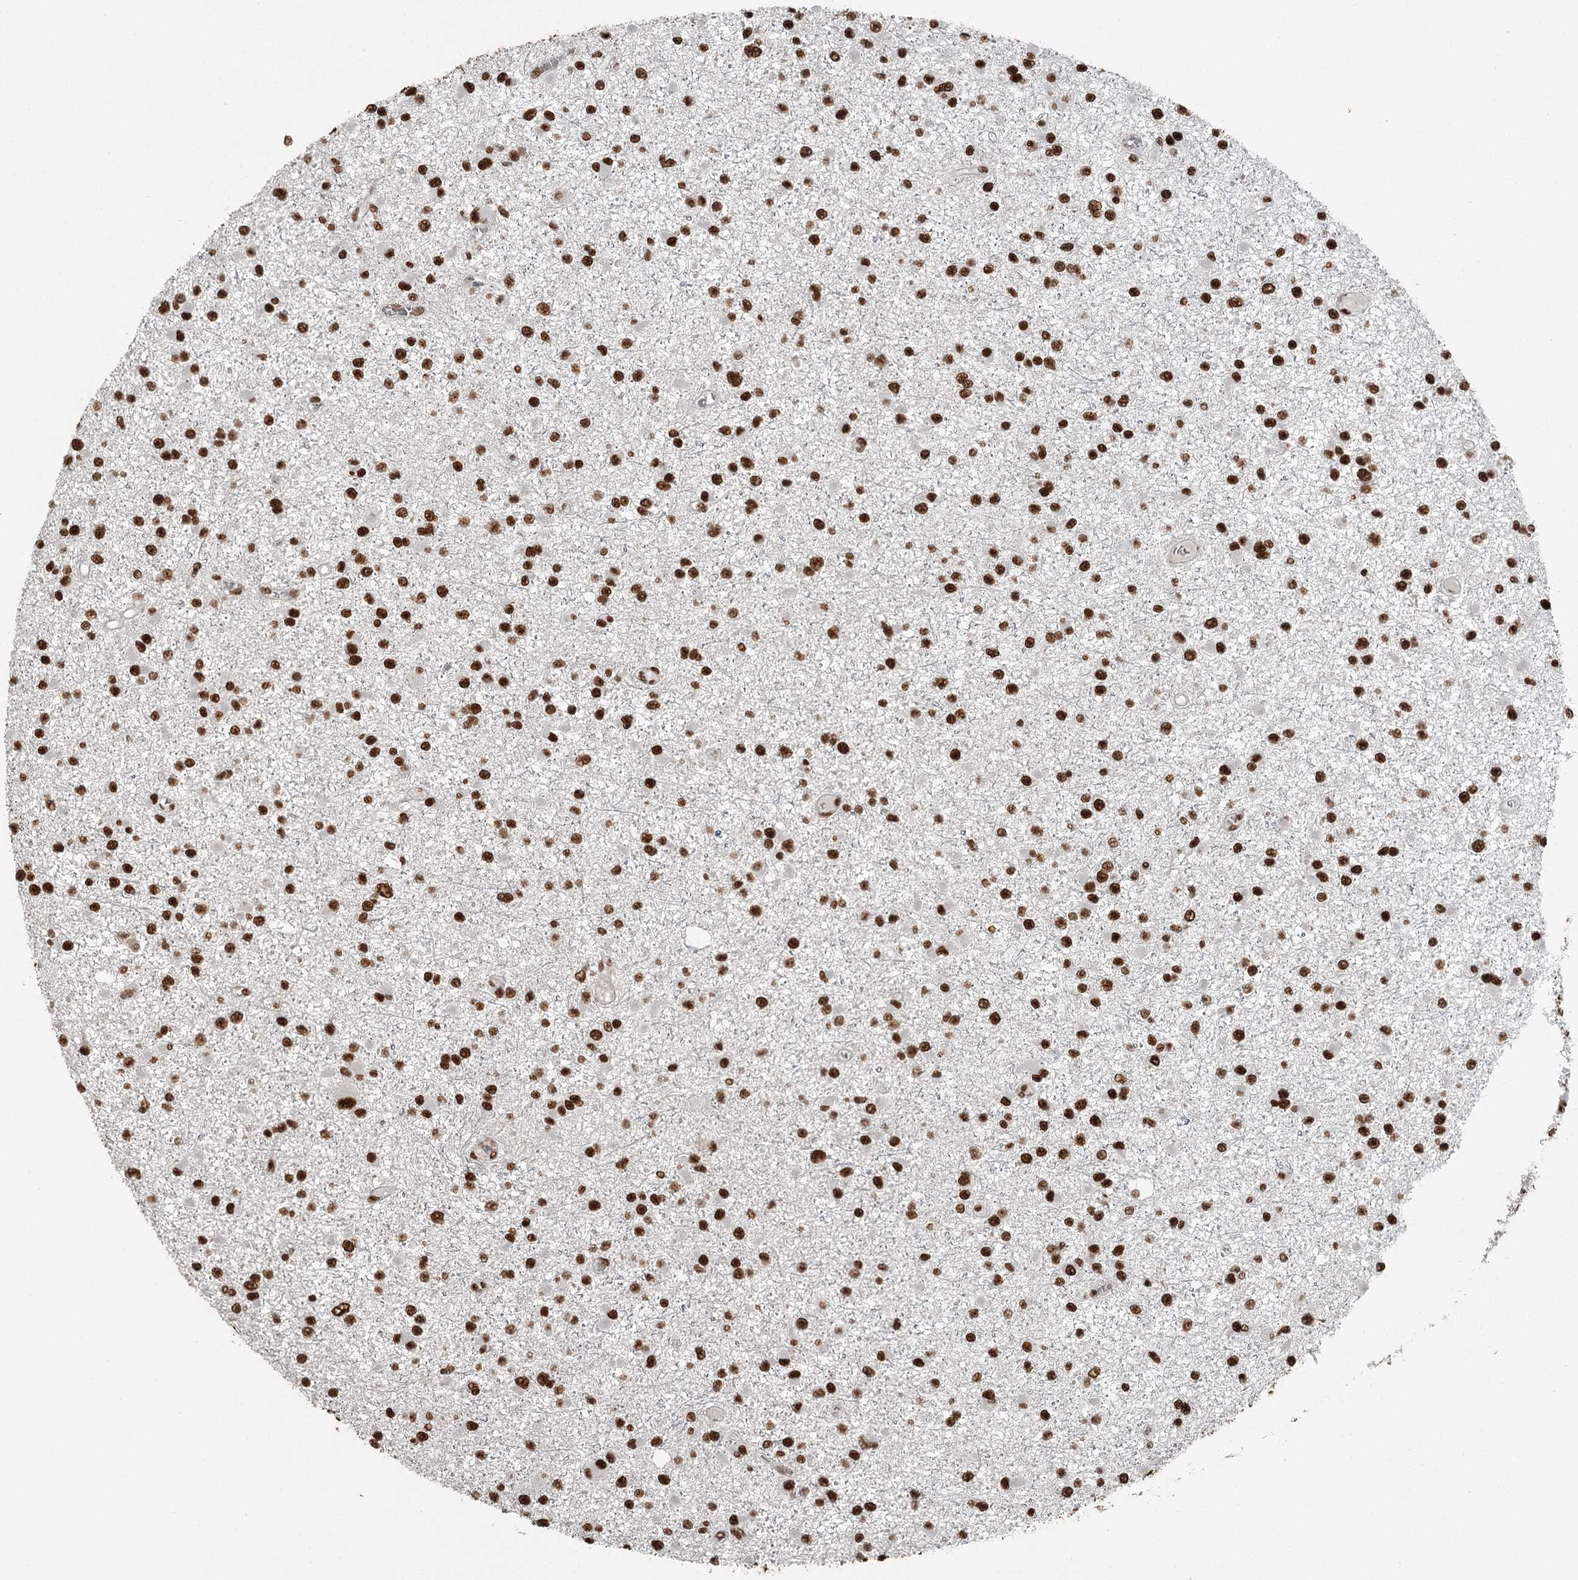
{"staining": {"intensity": "strong", "quantity": ">75%", "location": "nuclear"}, "tissue": "glioma", "cell_type": "Tumor cells", "image_type": "cancer", "snomed": [{"axis": "morphology", "description": "Glioma, malignant, Low grade"}, {"axis": "topography", "description": "Brain"}], "caption": "Brown immunohistochemical staining in human glioma reveals strong nuclear staining in about >75% of tumor cells. The staining is performed using DAB brown chromogen to label protein expression. The nuclei are counter-stained blue using hematoxylin.", "gene": "RBBP7", "patient": {"sex": "female", "age": 22}}